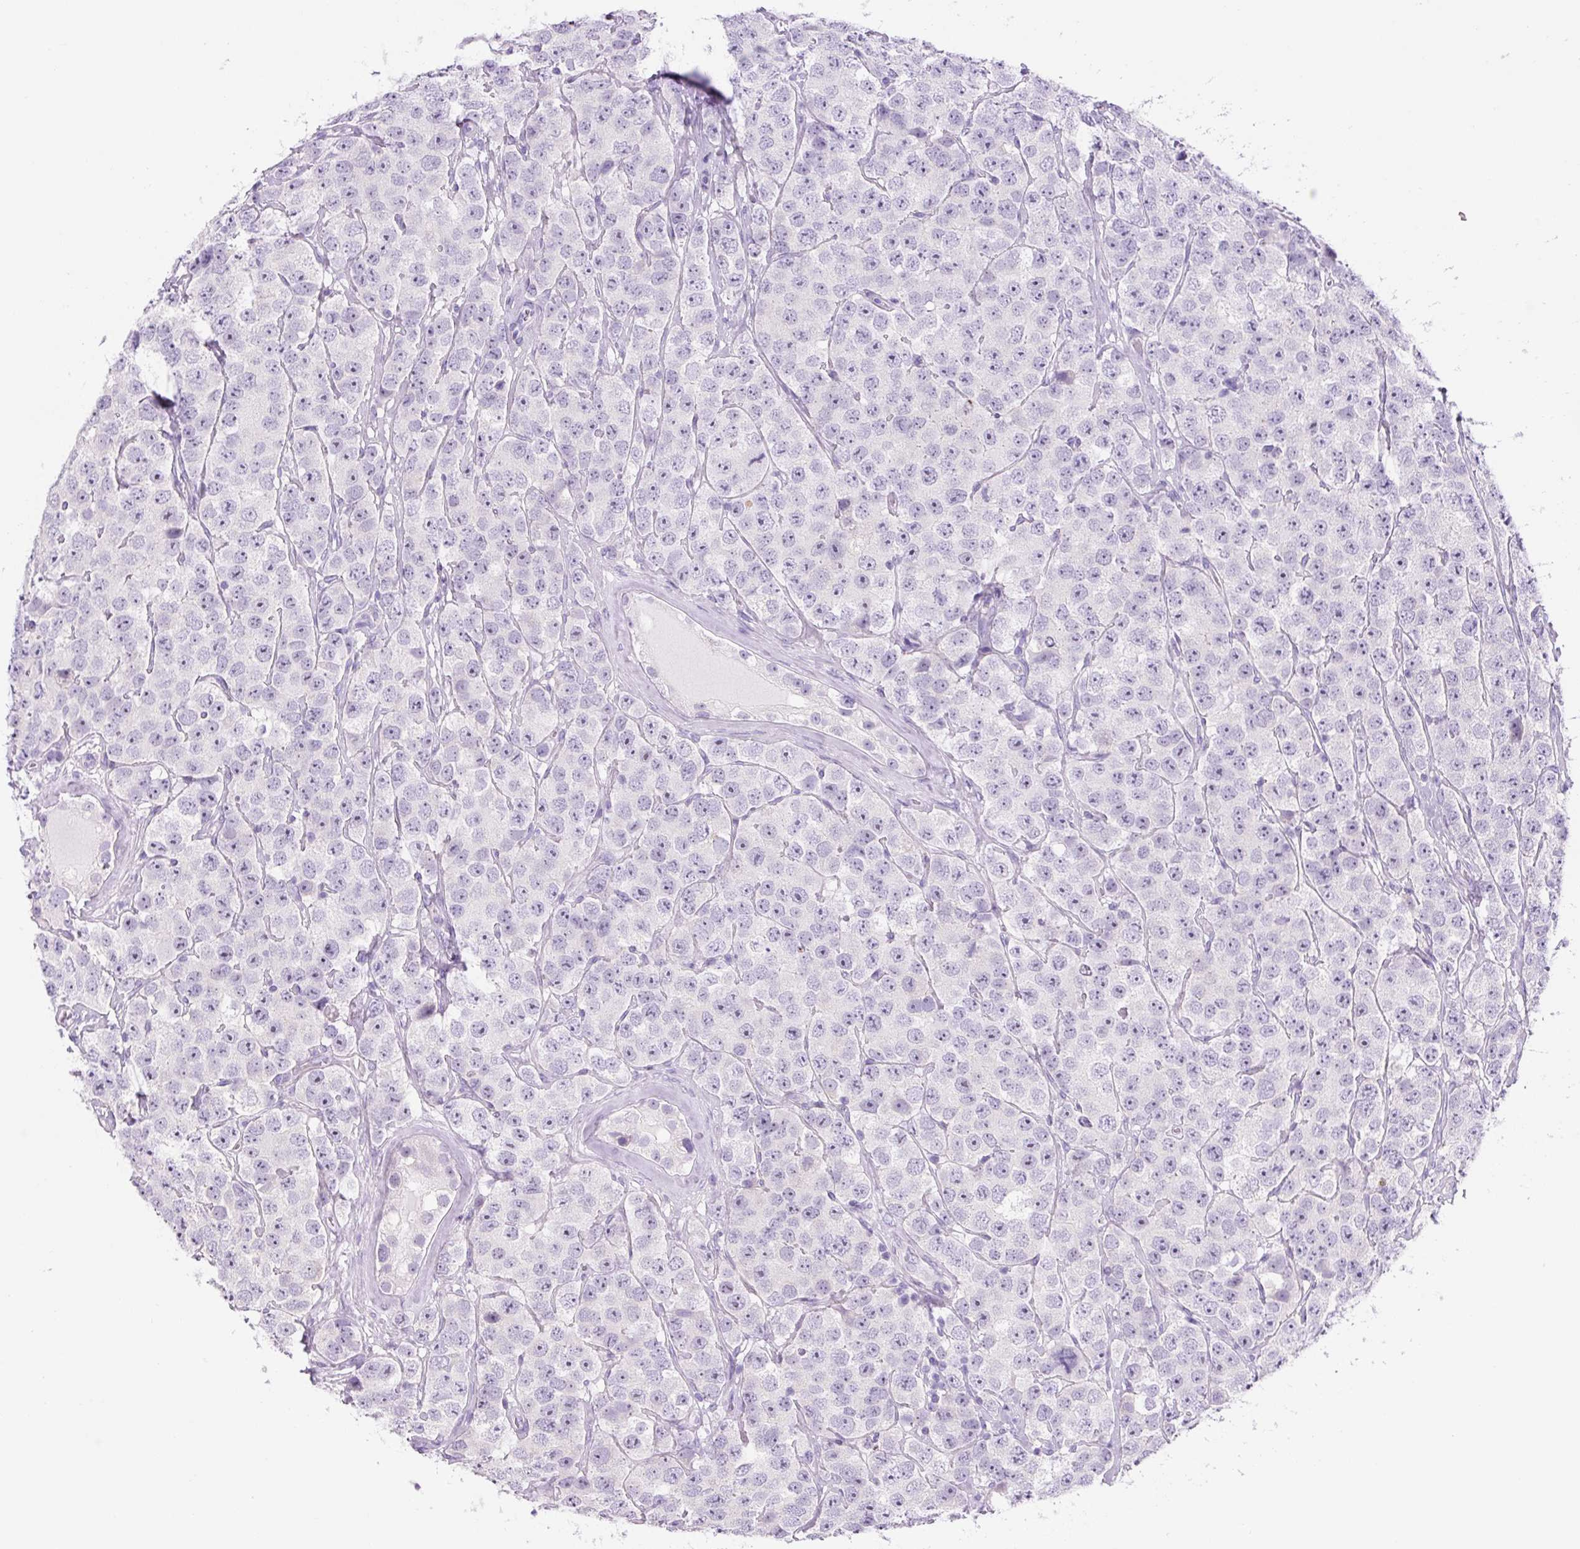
{"staining": {"intensity": "negative", "quantity": "none", "location": "none"}, "tissue": "testis cancer", "cell_type": "Tumor cells", "image_type": "cancer", "snomed": [{"axis": "morphology", "description": "Seminoma, NOS"}, {"axis": "topography", "description": "Testis"}], "caption": "Immunohistochemistry (IHC) of human testis cancer exhibits no expression in tumor cells. Brightfield microscopy of immunohistochemistry (IHC) stained with DAB (3,3'-diaminobenzidine) (brown) and hematoxylin (blue), captured at high magnification.", "gene": "TMEM151B", "patient": {"sex": "male", "age": 28}}